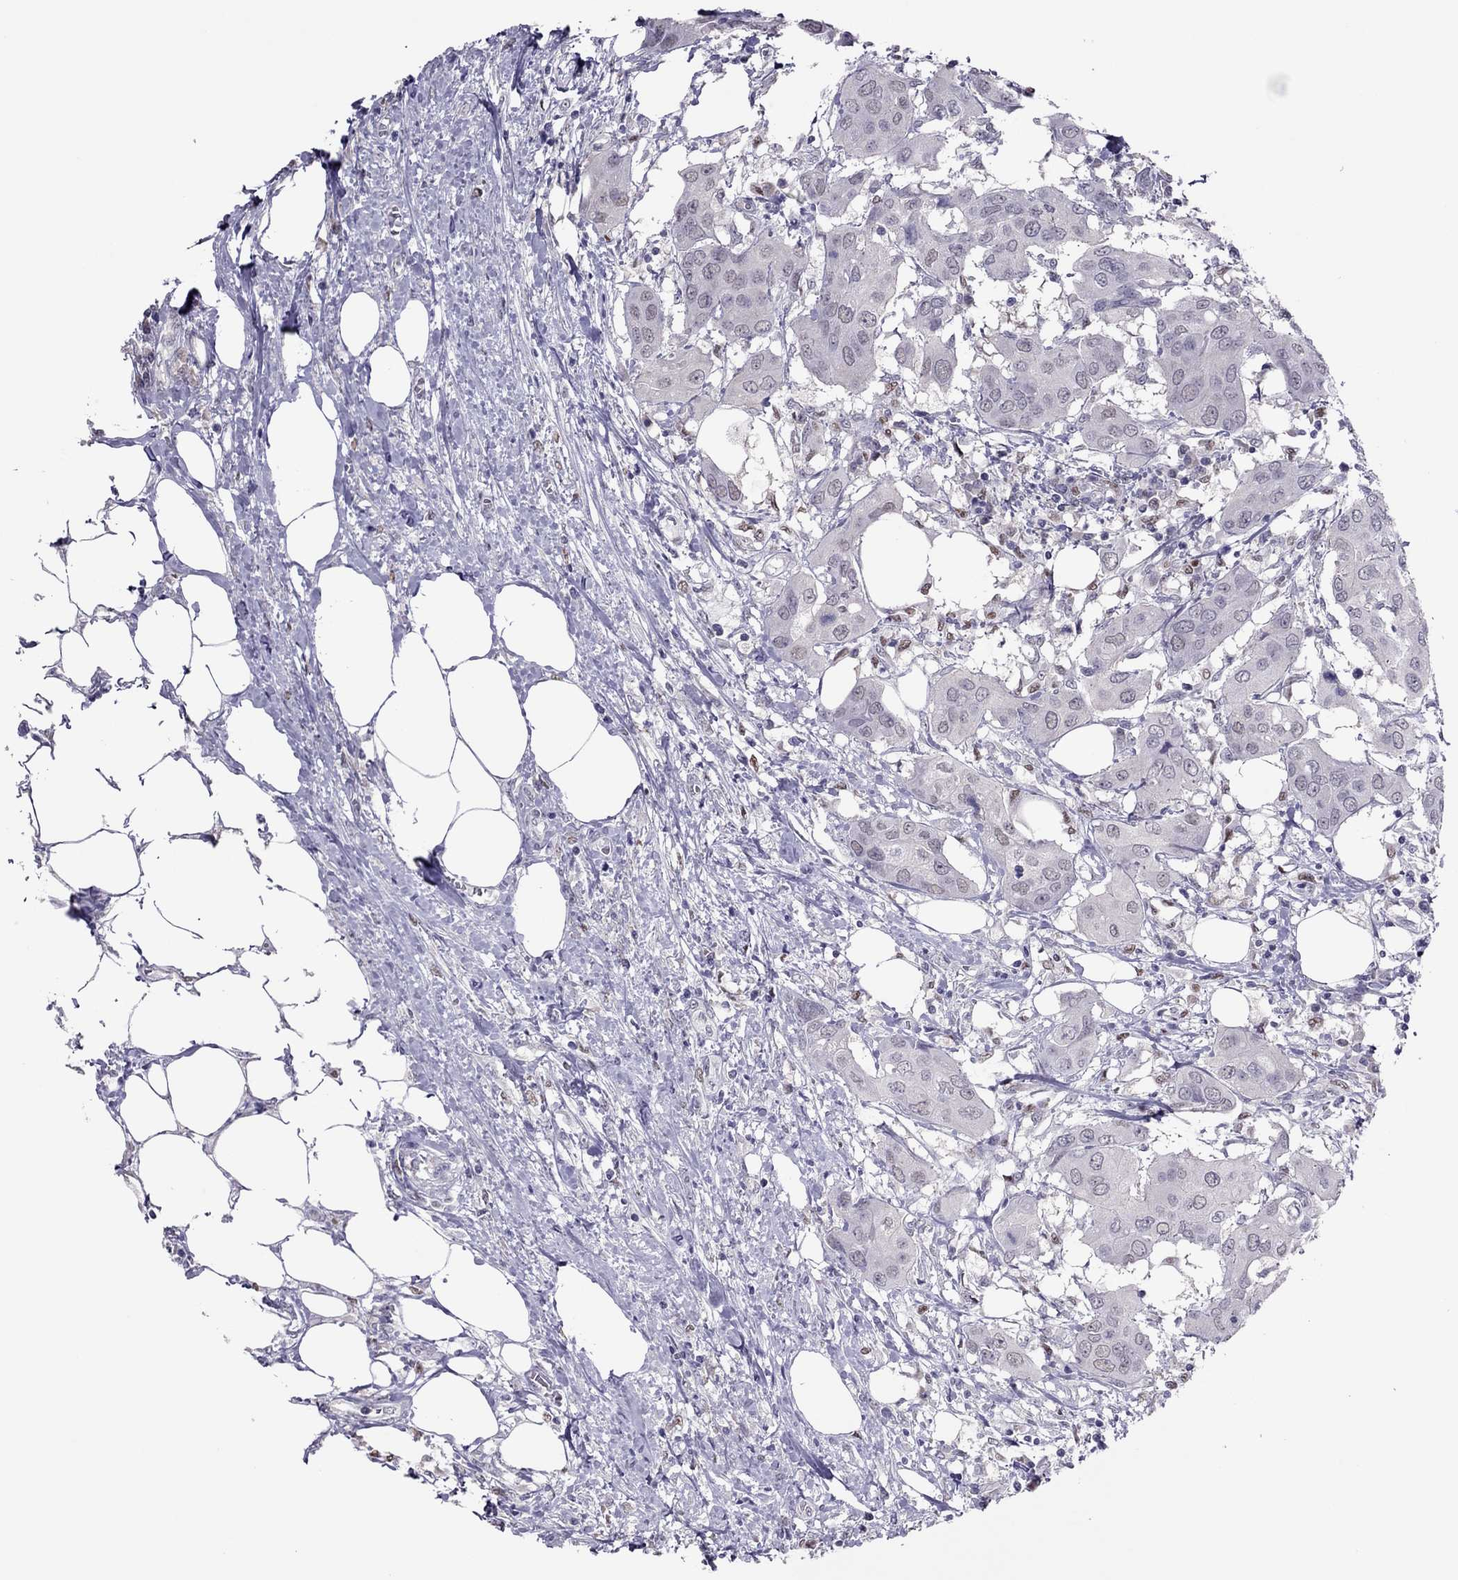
{"staining": {"intensity": "negative", "quantity": "none", "location": "none"}, "tissue": "urothelial cancer", "cell_type": "Tumor cells", "image_type": "cancer", "snomed": [{"axis": "morphology", "description": "Urothelial carcinoma, NOS"}, {"axis": "morphology", "description": "Urothelial carcinoma, High grade"}, {"axis": "topography", "description": "Urinary bladder"}], "caption": "DAB immunohistochemical staining of transitional cell carcinoma displays no significant staining in tumor cells.", "gene": "SPINT3", "patient": {"sex": "male", "age": 63}}